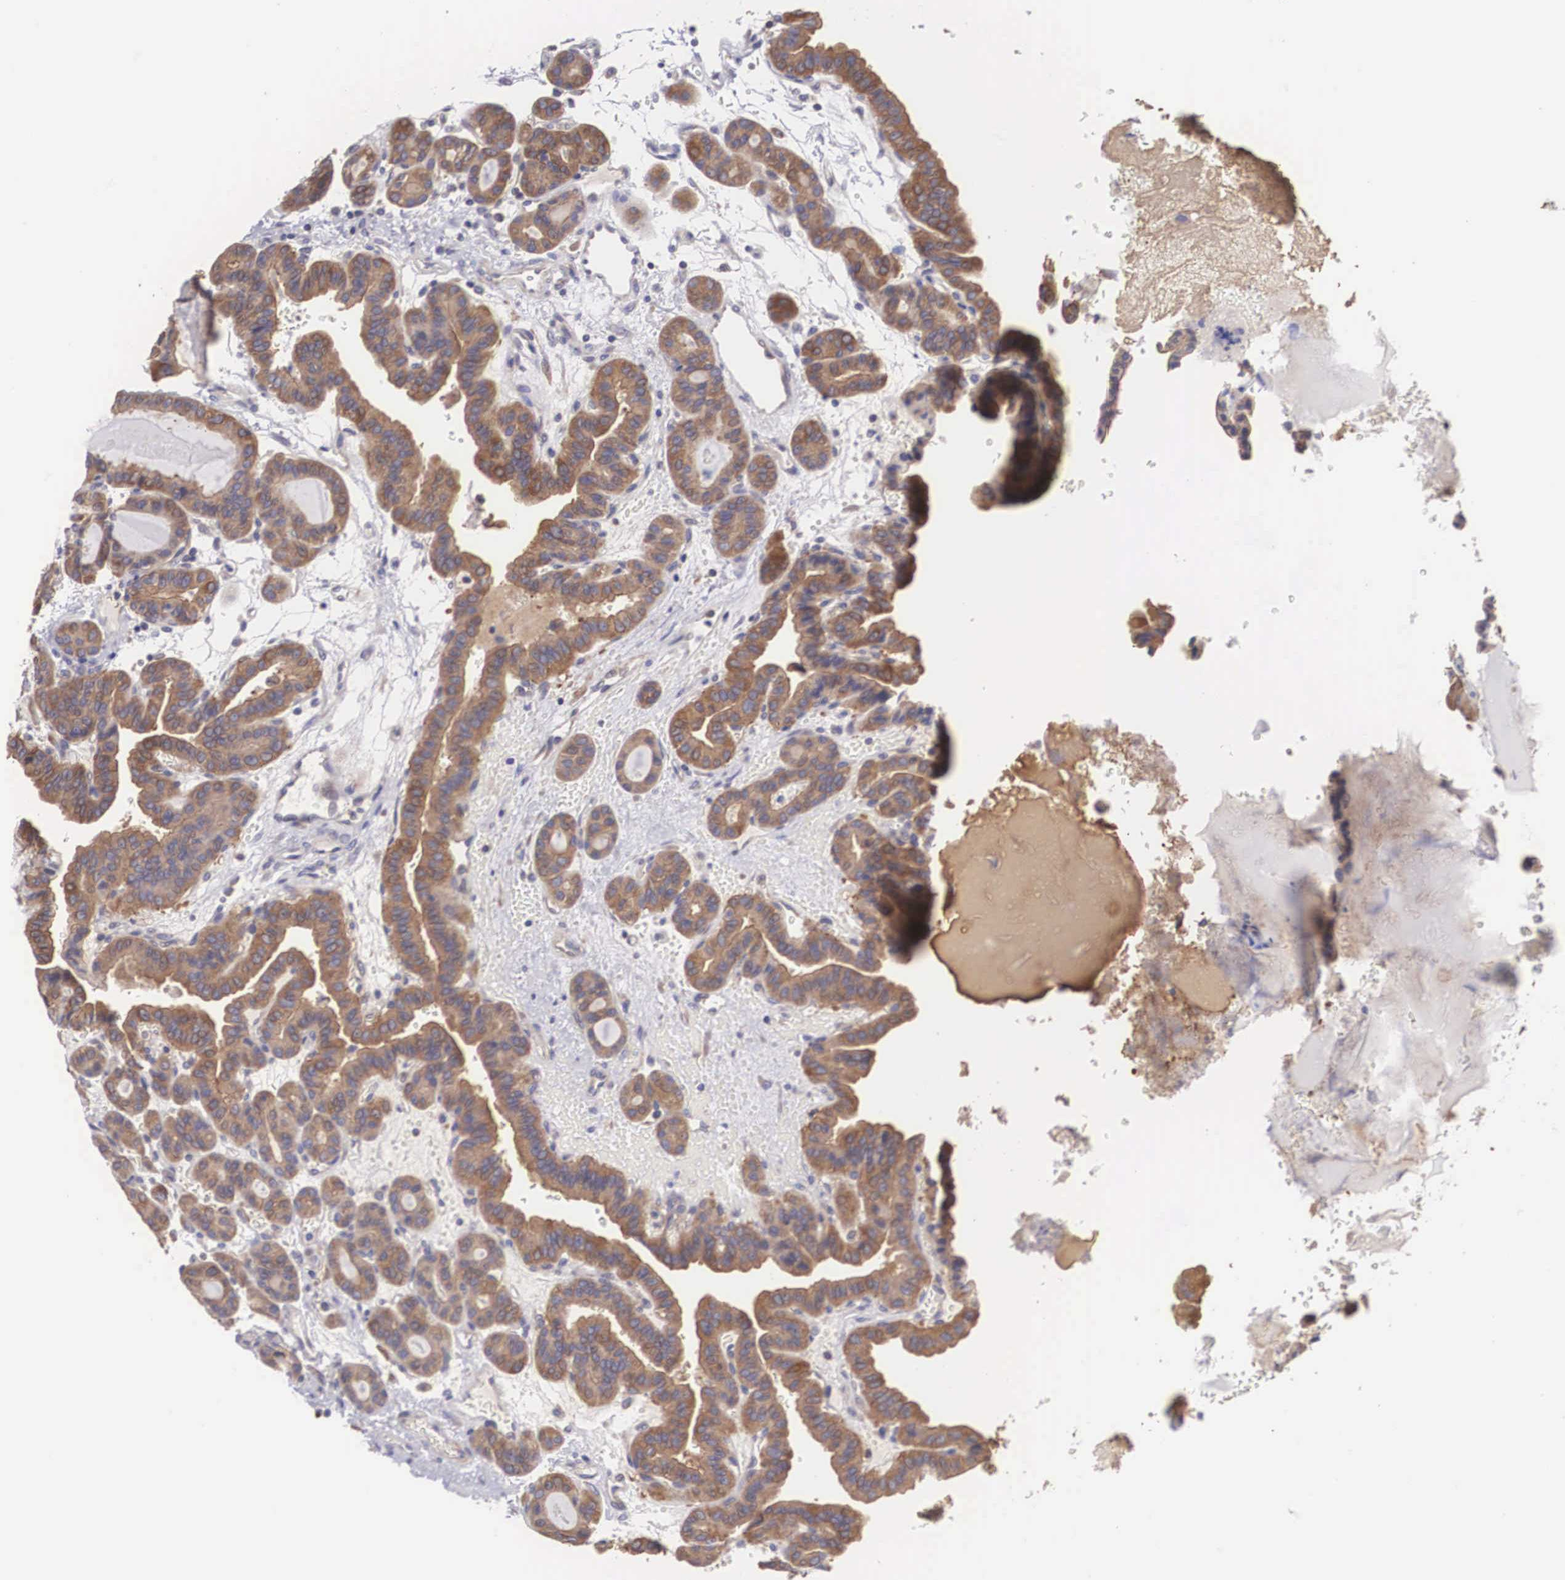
{"staining": {"intensity": "moderate", "quantity": ">75%", "location": "cytoplasmic/membranous"}, "tissue": "thyroid cancer", "cell_type": "Tumor cells", "image_type": "cancer", "snomed": [{"axis": "morphology", "description": "Papillary adenocarcinoma, NOS"}, {"axis": "topography", "description": "Thyroid gland"}], "caption": "This is an image of immunohistochemistry staining of thyroid papillary adenocarcinoma, which shows moderate staining in the cytoplasmic/membranous of tumor cells.", "gene": "TXLNG", "patient": {"sex": "male", "age": 87}}